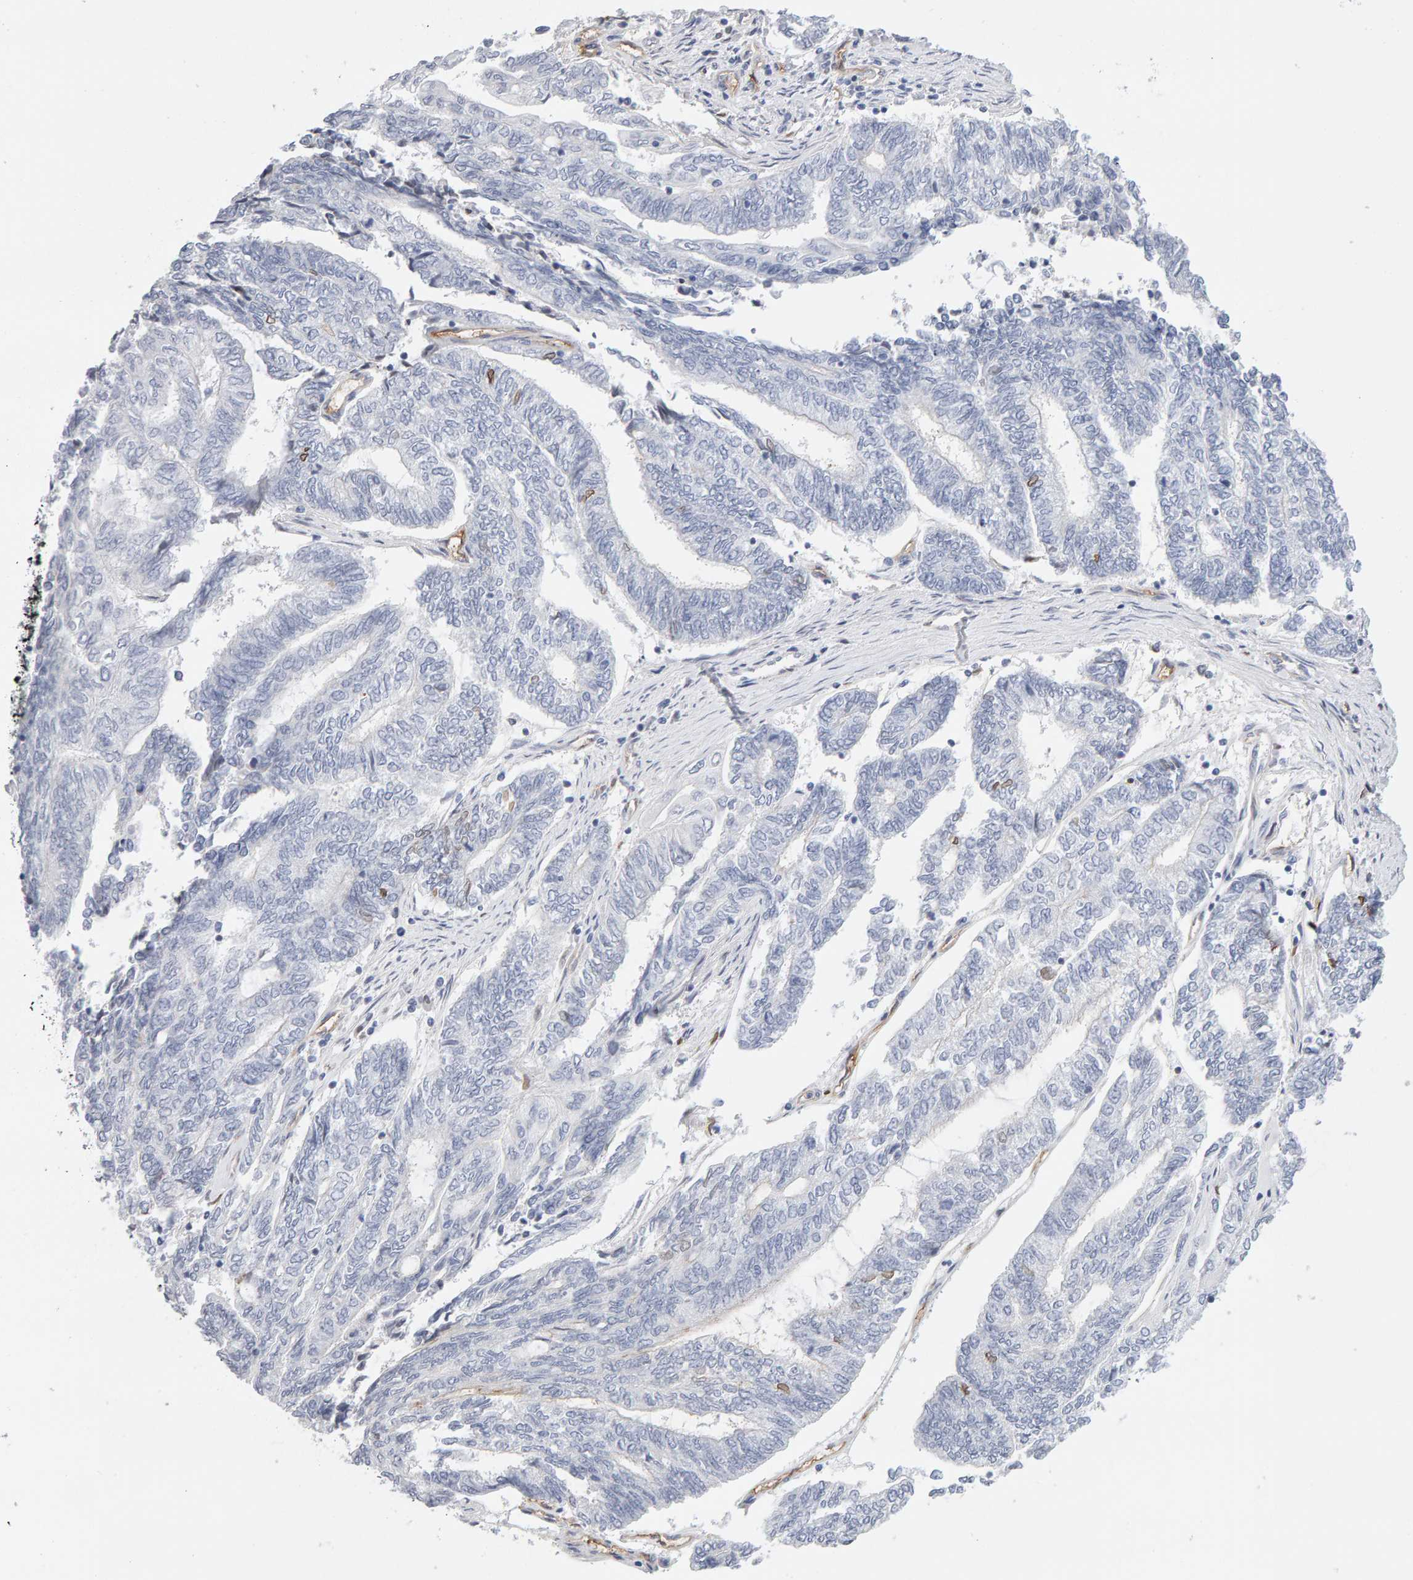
{"staining": {"intensity": "negative", "quantity": "none", "location": "none"}, "tissue": "endometrial cancer", "cell_type": "Tumor cells", "image_type": "cancer", "snomed": [{"axis": "morphology", "description": "Adenocarcinoma, NOS"}, {"axis": "topography", "description": "Uterus"}, {"axis": "topography", "description": "Endometrium"}], "caption": "Endometrial cancer (adenocarcinoma) stained for a protein using immunohistochemistry (IHC) shows no positivity tumor cells.", "gene": "METRNL", "patient": {"sex": "female", "age": 70}}